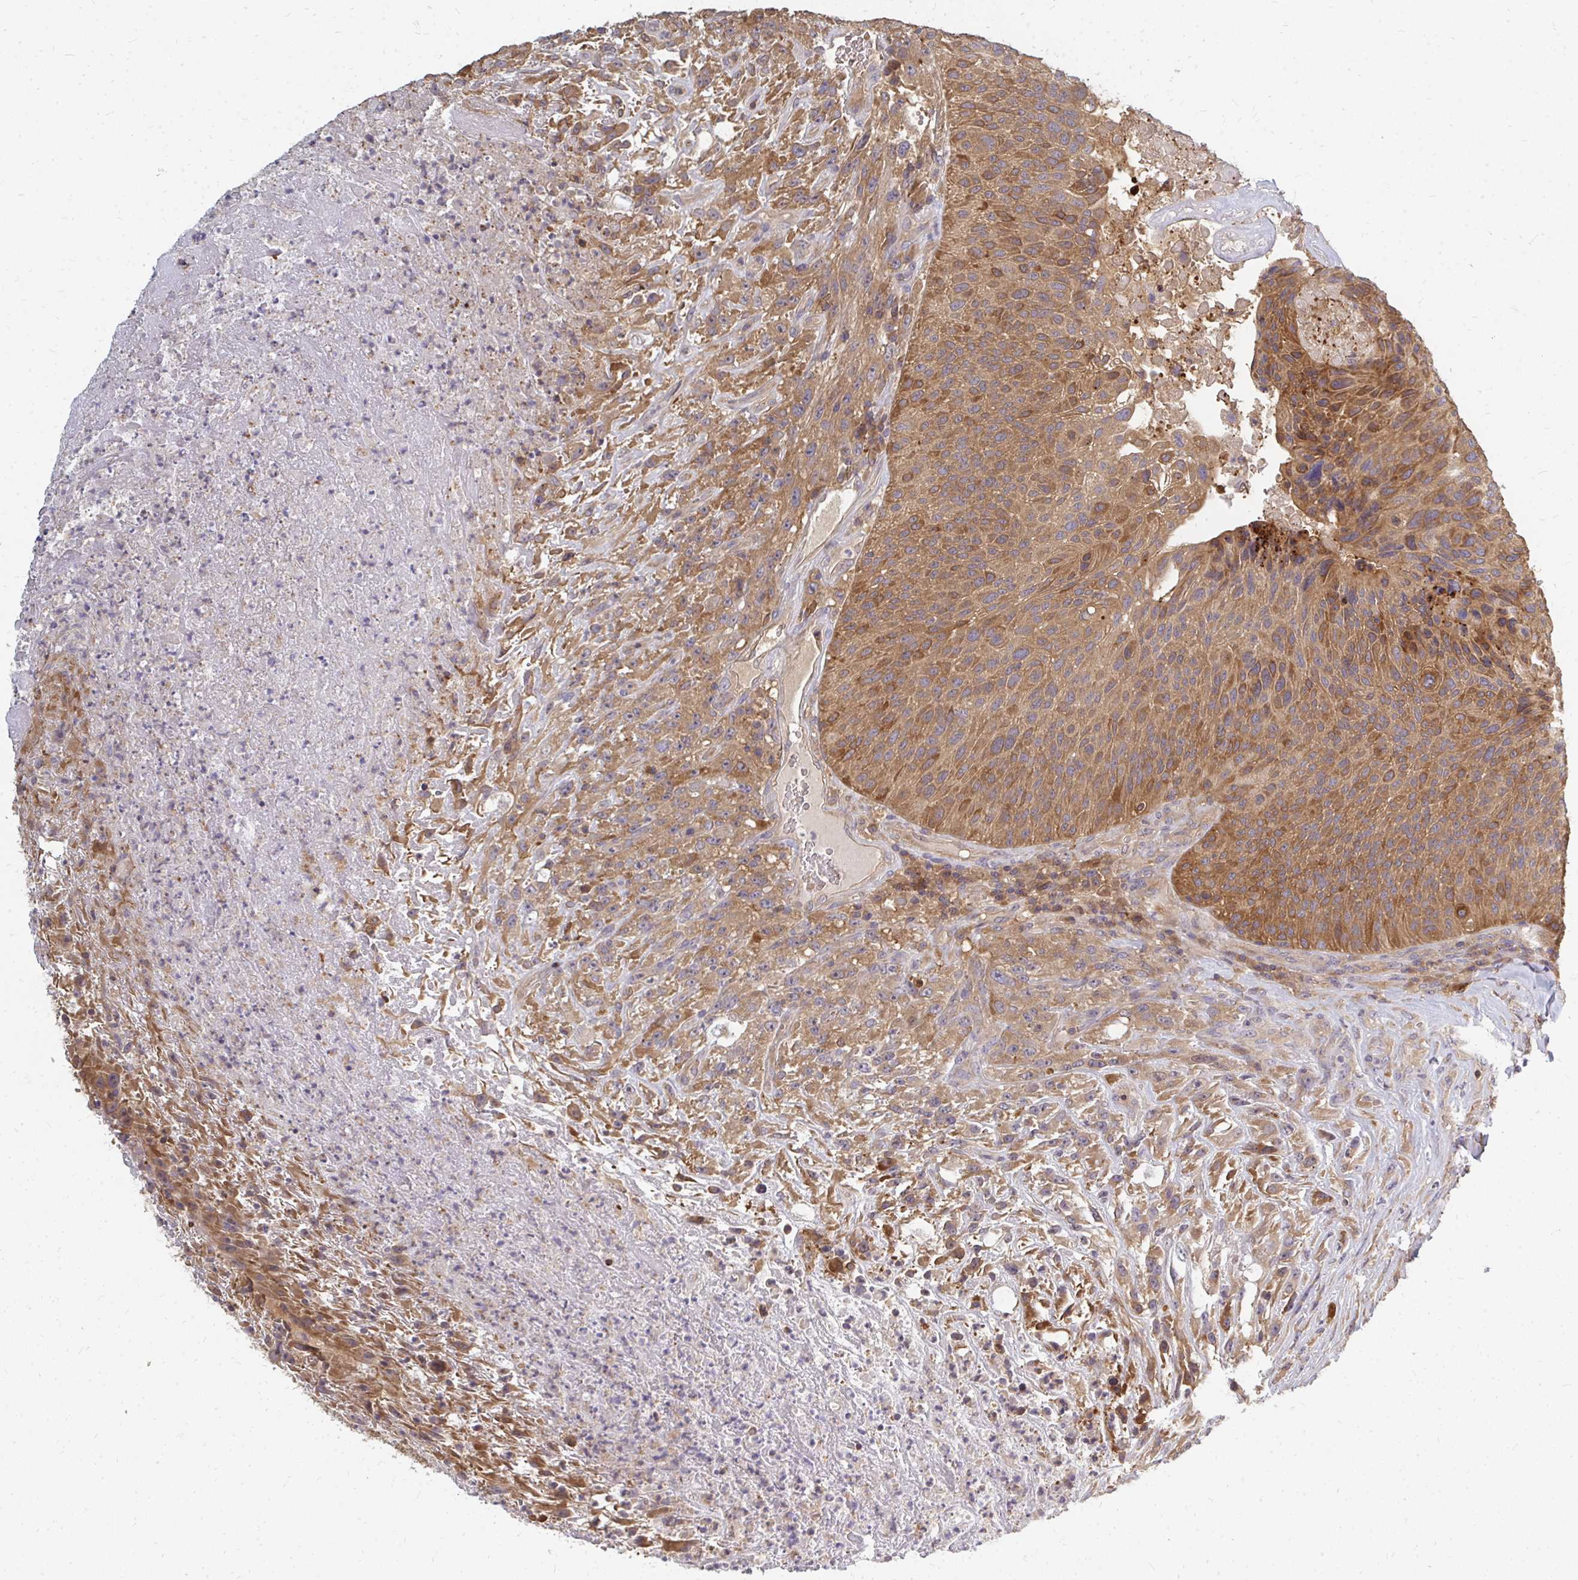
{"staining": {"intensity": "moderate", "quantity": ">75%", "location": "cytoplasmic/membranous"}, "tissue": "urothelial cancer", "cell_type": "Tumor cells", "image_type": "cancer", "snomed": [{"axis": "morphology", "description": "Urothelial carcinoma, High grade"}, {"axis": "topography", "description": "Urinary bladder"}], "caption": "Urothelial carcinoma (high-grade) stained with immunohistochemistry exhibits moderate cytoplasmic/membranous expression in about >75% of tumor cells. (DAB (3,3'-diaminobenzidine) IHC, brown staining for protein, blue staining for nuclei).", "gene": "ZNF285", "patient": {"sex": "male", "age": 66}}